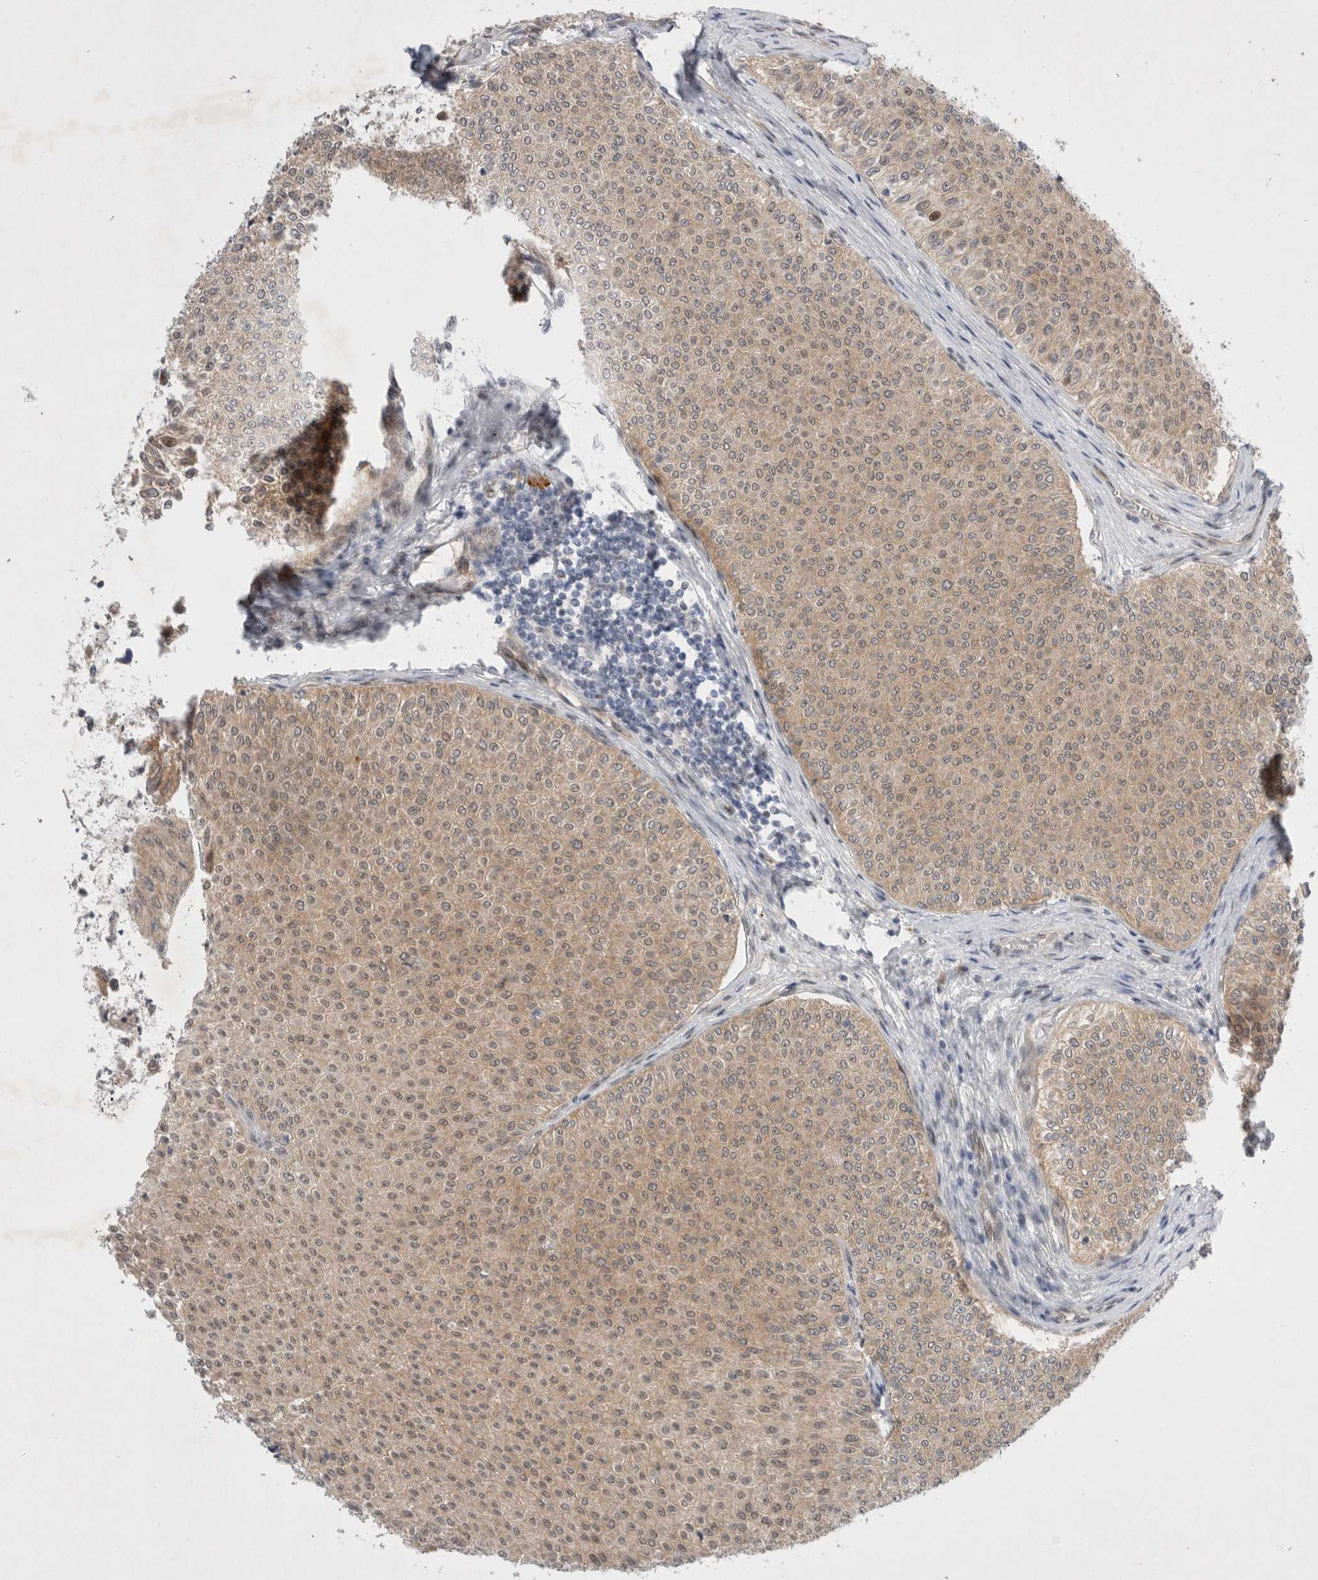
{"staining": {"intensity": "weak", "quantity": ">75%", "location": "cytoplasmic/membranous,nuclear"}, "tissue": "urothelial cancer", "cell_type": "Tumor cells", "image_type": "cancer", "snomed": [{"axis": "morphology", "description": "Urothelial carcinoma, Low grade"}, {"axis": "topography", "description": "Urinary bladder"}], "caption": "Urothelial cancer stained for a protein (brown) demonstrates weak cytoplasmic/membranous and nuclear positive expression in approximately >75% of tumor cells.", "gene": "WIPF2", "patient": {"sex": "male", "age": 78}}